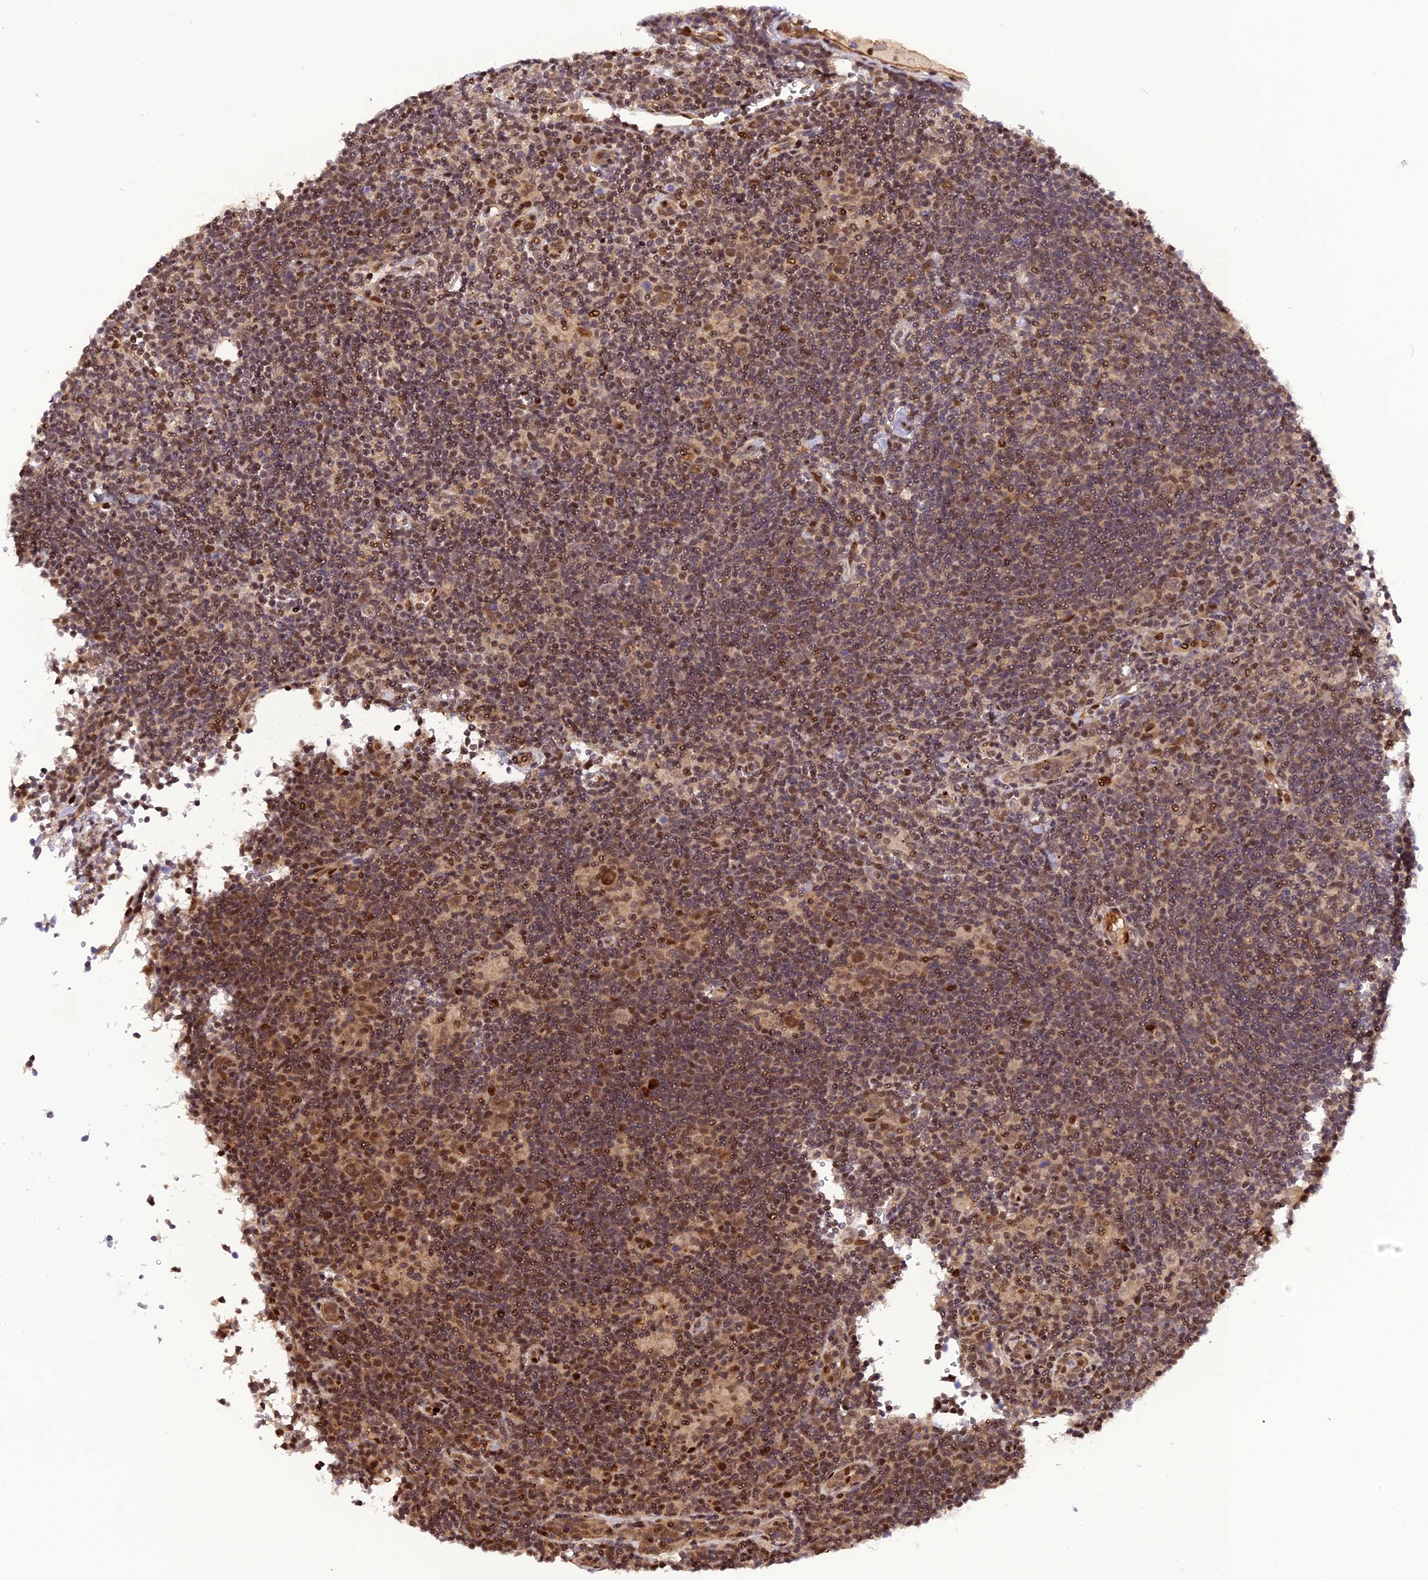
{"staining": {"intensity": "moderate", "quantity": ">75%", "location": "cytoplasmic/membranous,nuclear"}, "tissue": "lymphoma", "cell_type": "Tumor cells", "image_type": "cancer", "snomed": [{"axis": "morphology", "description": "Hodgkin's disease, NOS"}, {"axis": "topography", "description": "Lymph node"}], "caption": "IHC of human lymphoma shows medium levels of moderate cytoplasmic/membranous and nuclear staining in approximately >75% of tumor cells. (Brightfield microscopy of DAB IHC at high magnification).", "gene": "MICALL1", "patient": {"sex": "female", "age": 57}}